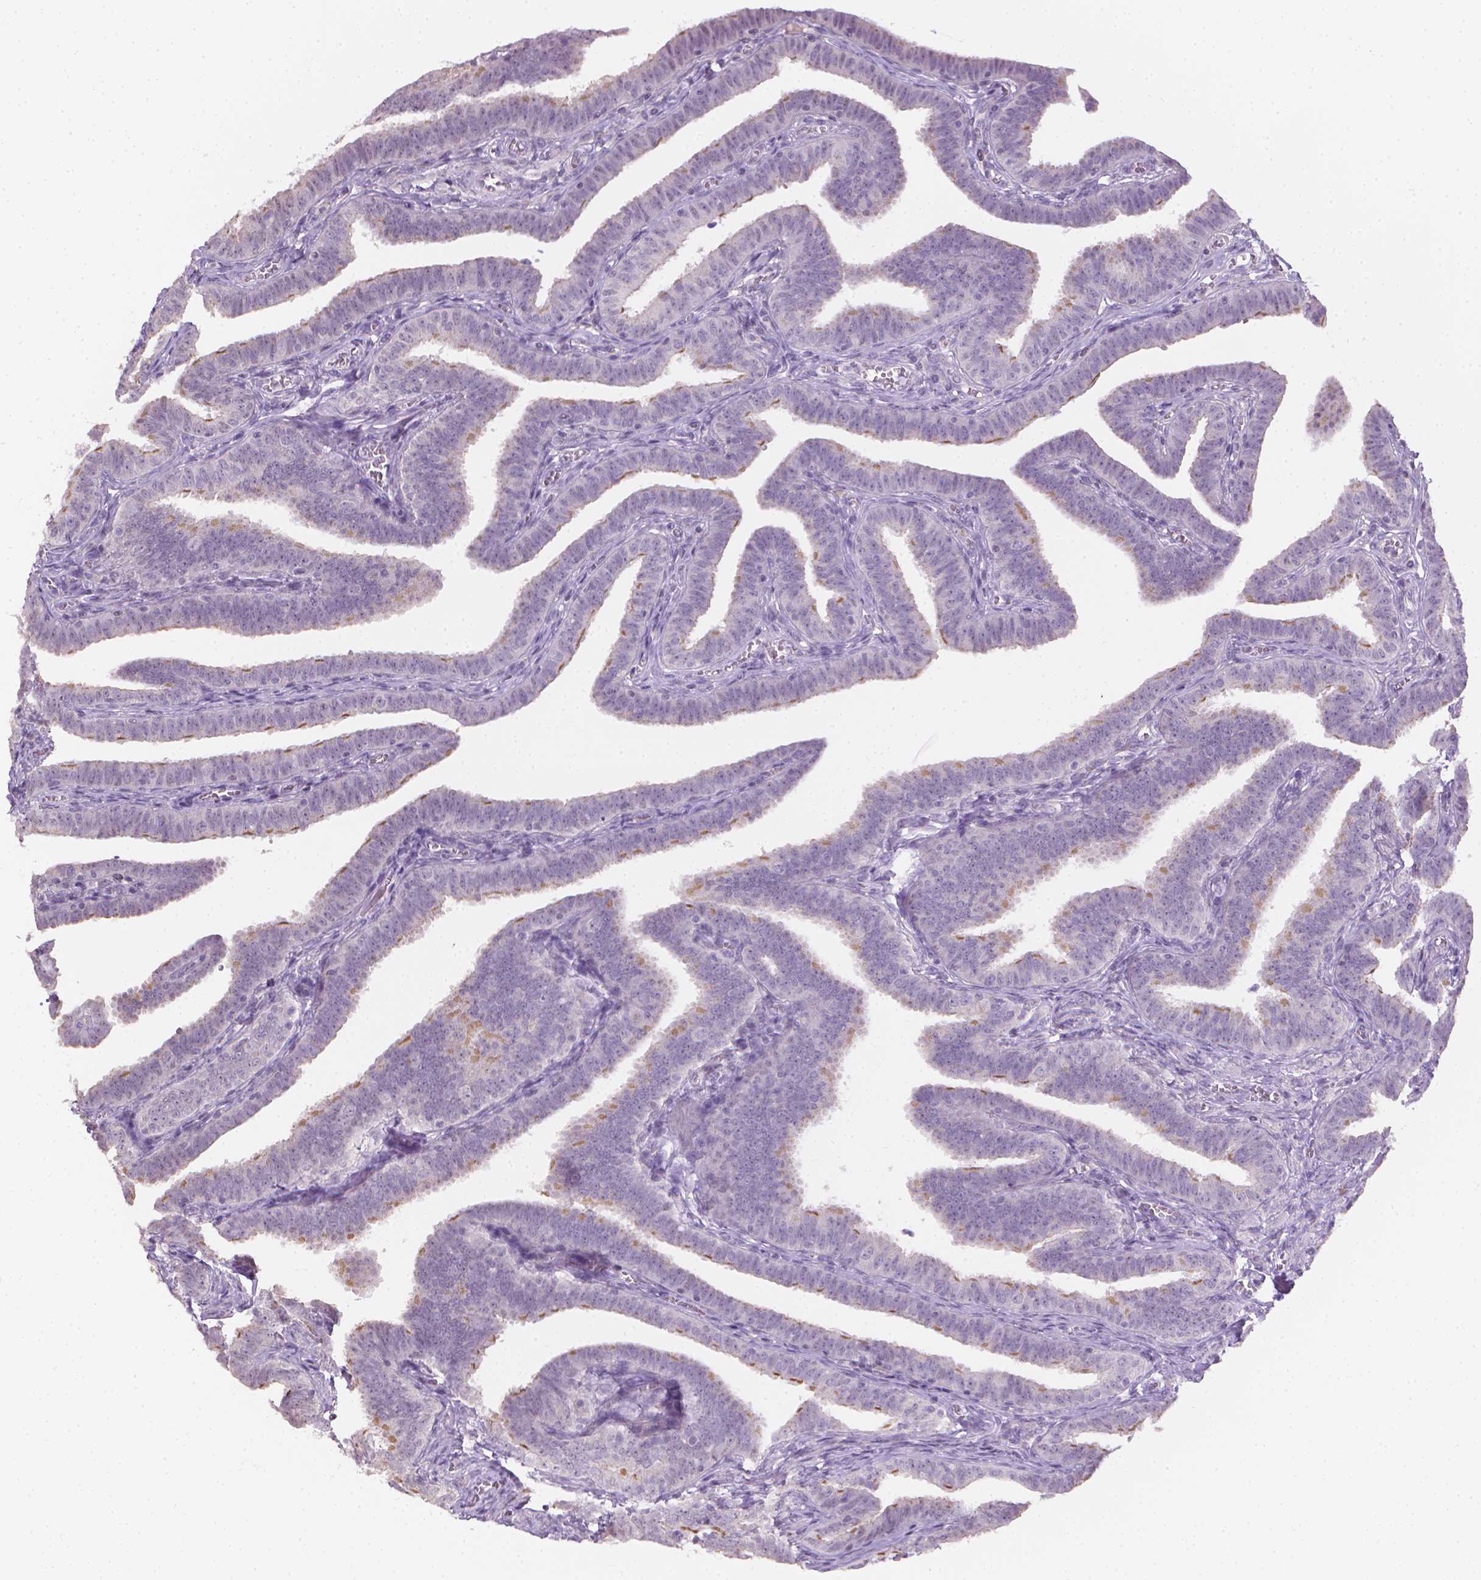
{"staining": {"intensity": "weak", "quantity": "<25%", "location": "cytoplasmic/membranous"}, "tissue": "fallopian tube", "cell_type": "Glandular cells", "image_type": "normal", "snomed": [{"axis": "morphology", "description": "Normal tissue, NOS"}, {"axis": "topography", "description": "Fallopian tube"}], "caption": "An IHC image of normal fallopian tube is shown. There is no staining in glandular cells of fallopian tube.", "gene": "NCAN", "patient": {"sex": "female", "age": 25}}